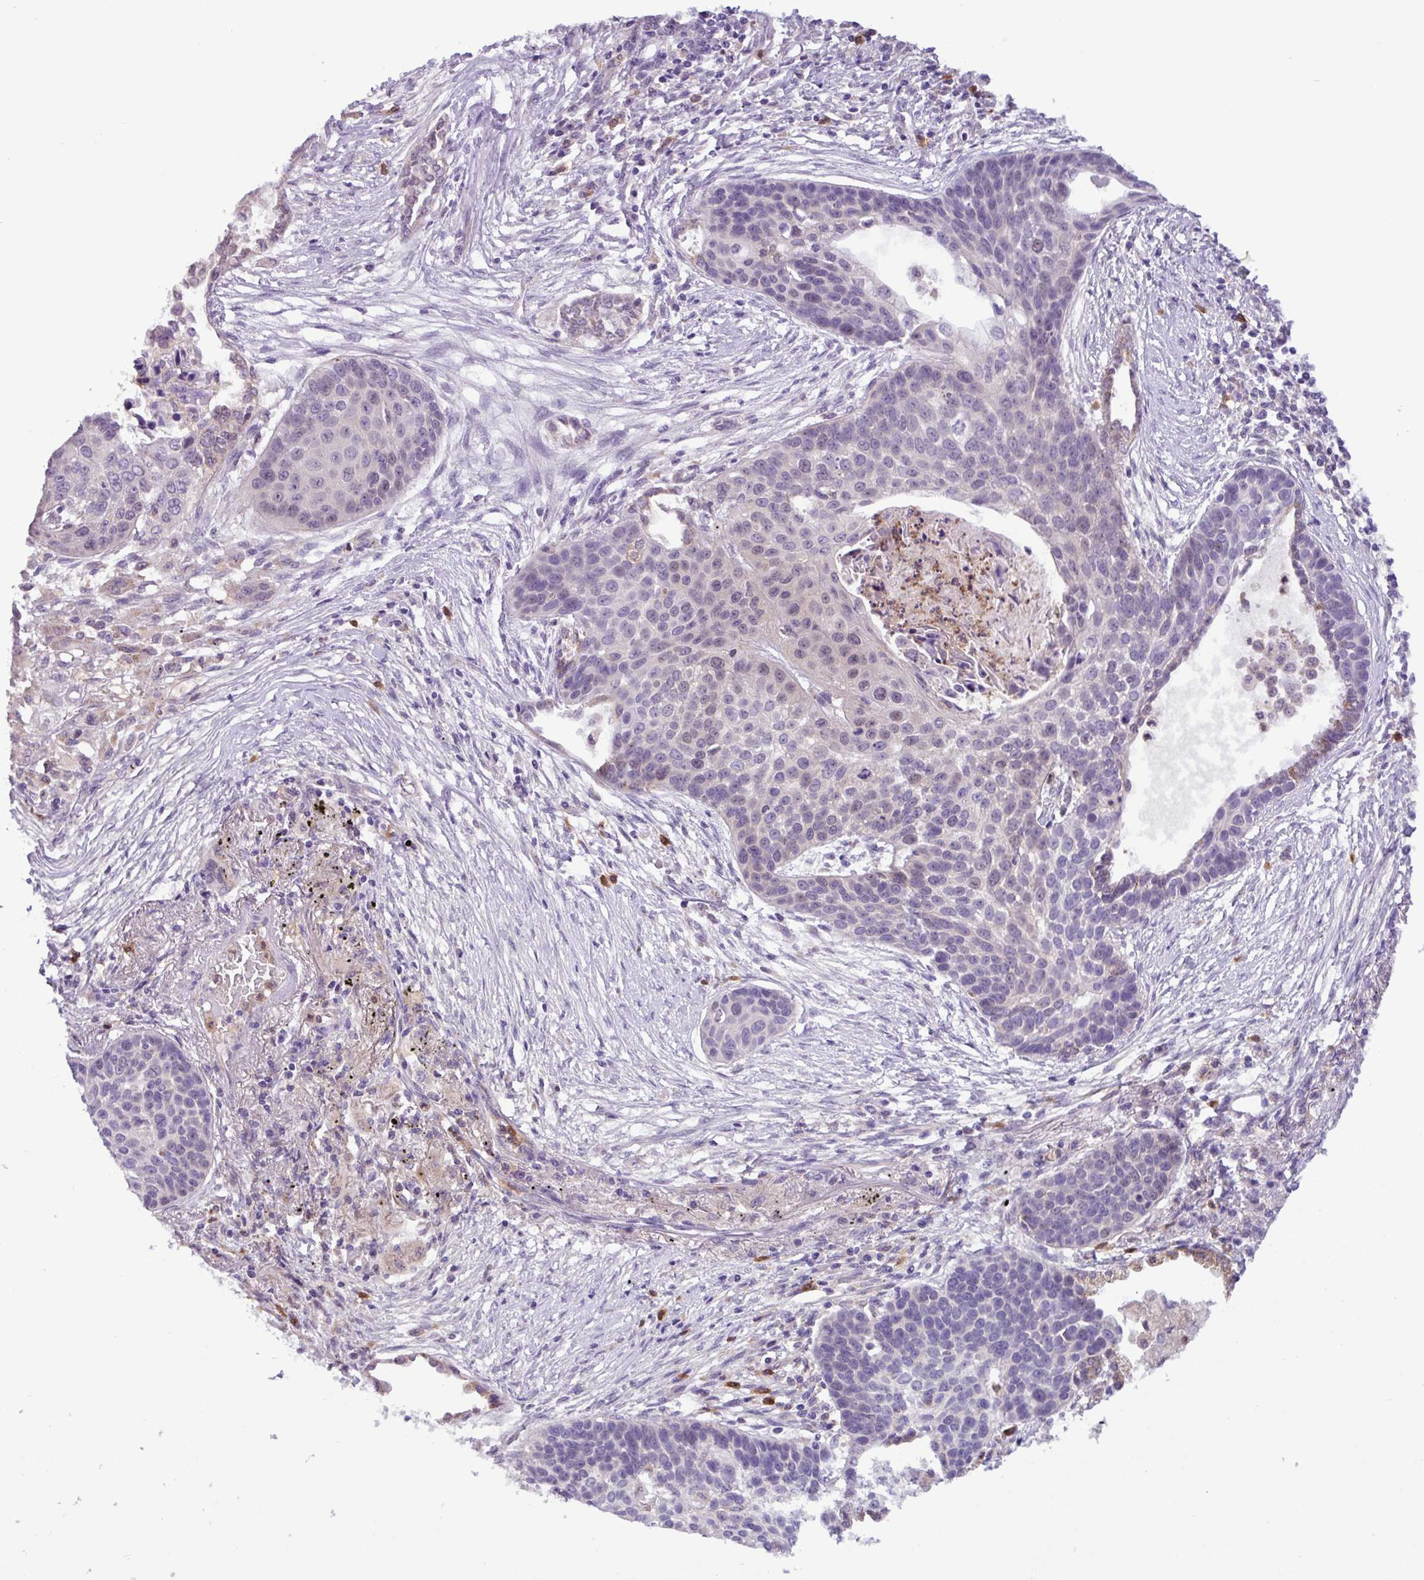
{"staining": {"intensity": "weak", "quantity": "<25%", "location": "nuclear"}, "tissue": "lung cancer", "cell_type": "Tumor cells", "image_type": "cancer", "snomed": [{"axis": "morphology", "description": "Squamous cell carcinoma, NOS"}, {"axis": "topography", "description": "Lung"}], "caption": "A high-resolution histopathology image shows immunohistochemistry (IHC) staining of lung squamous cell carcinoma, which shows no significant staining in tumor cells.", "gene": "TONSL", "patient": {"sex": "male", "age": 71}}